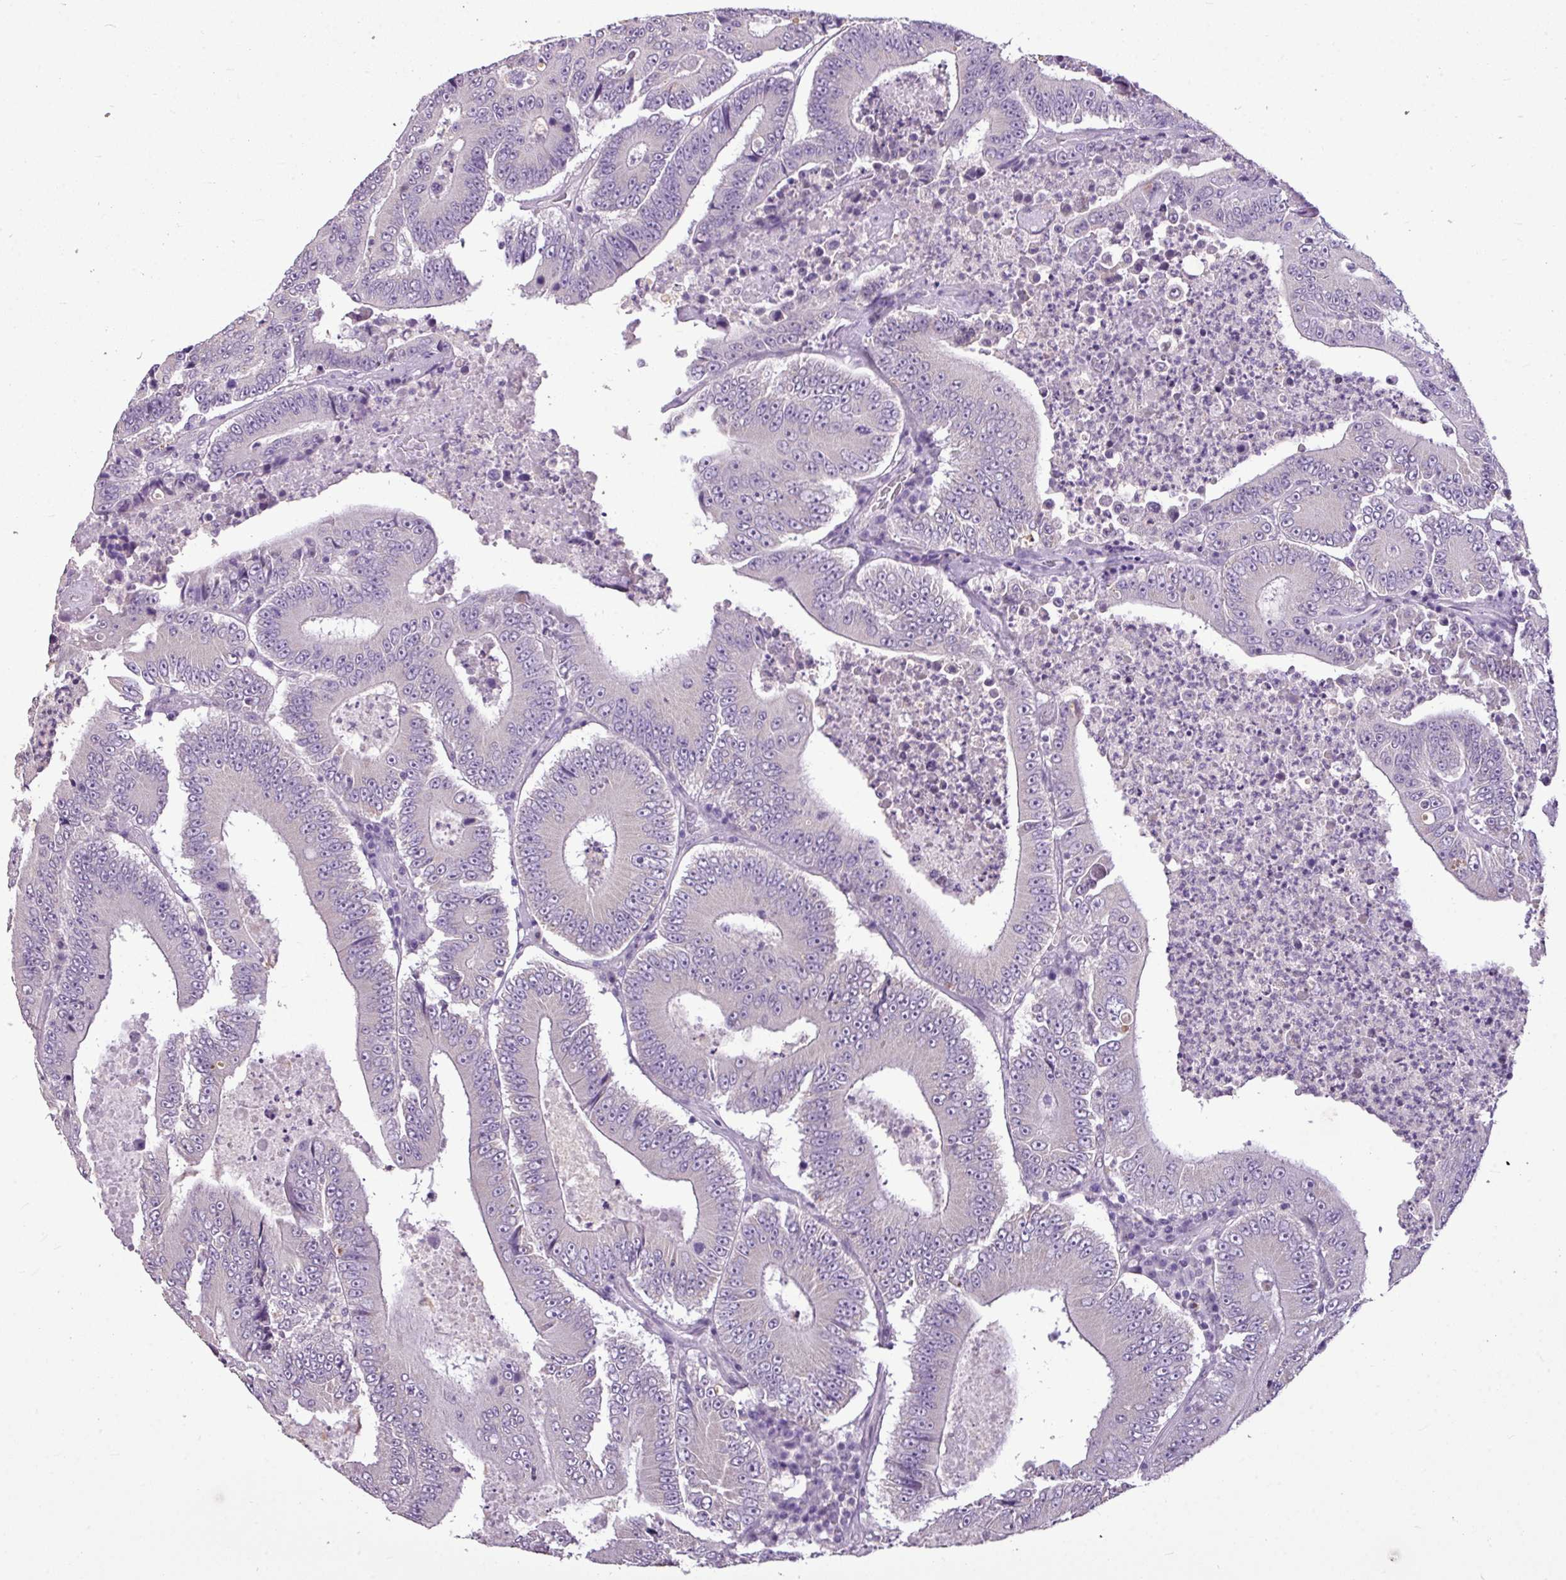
{"staining": {"intensity": "negative", "quantity": "none", "location": "none"}, "tissue": "colorectal cancer", "cell_type": "Tumor cells", "image_type": "cancer", "snomed": [{"axis": "morphology", "description": "Adenocarcinoma, NOS"}, {"axis": "topography", "description": "Colon"}], "caption": "This is an IHC micrograph of human adenocarcinoma (colorectal). There is no expression in tumor cells.", "gene": "ALDH2", "patient": {"sex": "male", "age": 83}}